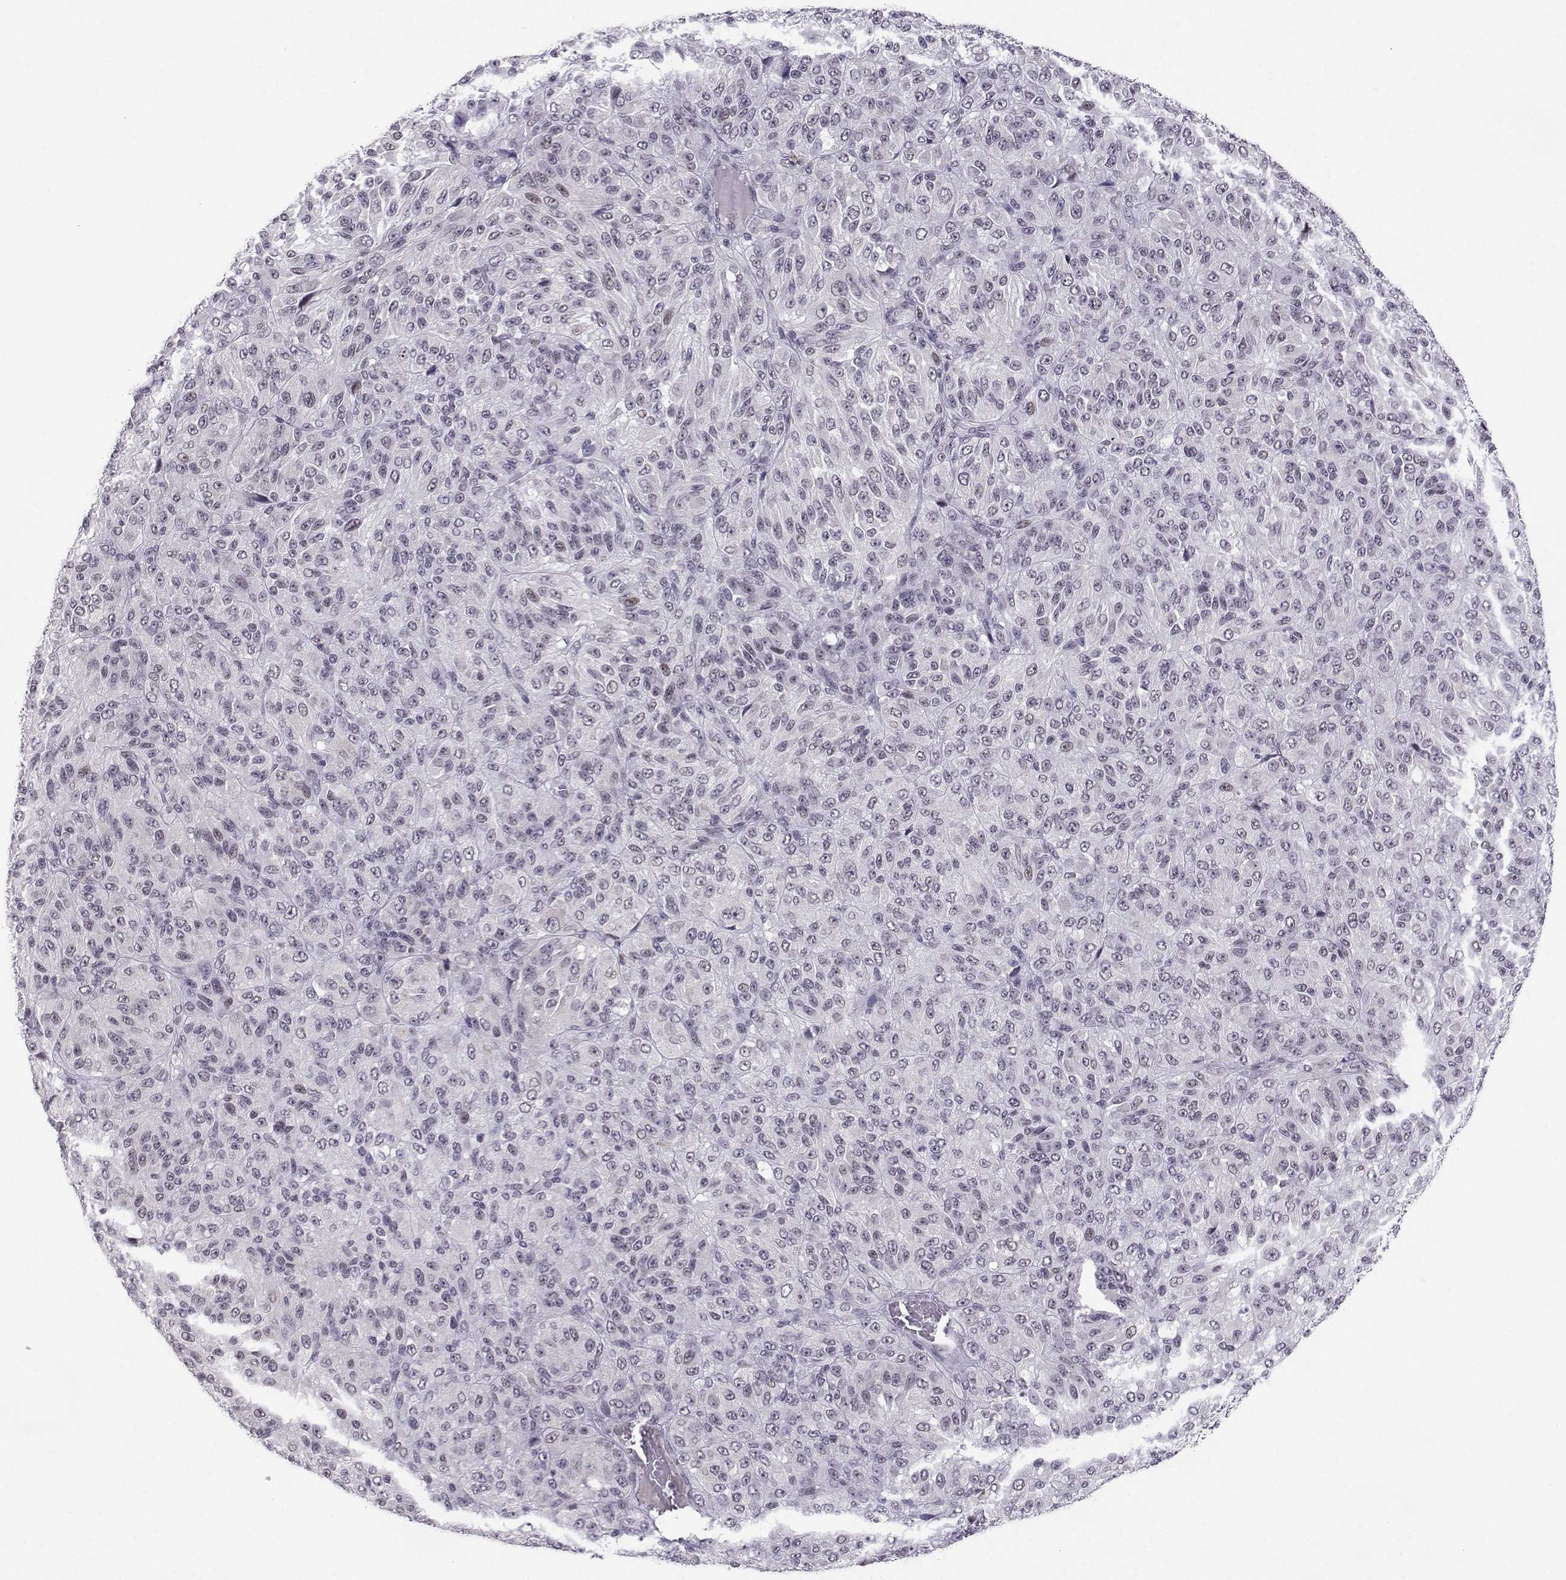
{"staining": {"intensity": "negative", "quantity": "none", "location": "none"}, "tissue": "melanoma", "cell_type": "Tumor cells", "image_type": "cancer", "snomed": [{"axis": "morphology", "description": "Malignant melanoma, Metastatic site"}, {"axis": "topography", "description": "Brain"}], "caption": "DAB (3,3'-diaminobenzidine) immunohistochemical staining of malignant melanoma (metastatic site) shows no significant staining in tumor cells.", "gene": "LIN28A", "patient": {"sex": "female", "age": 56}}